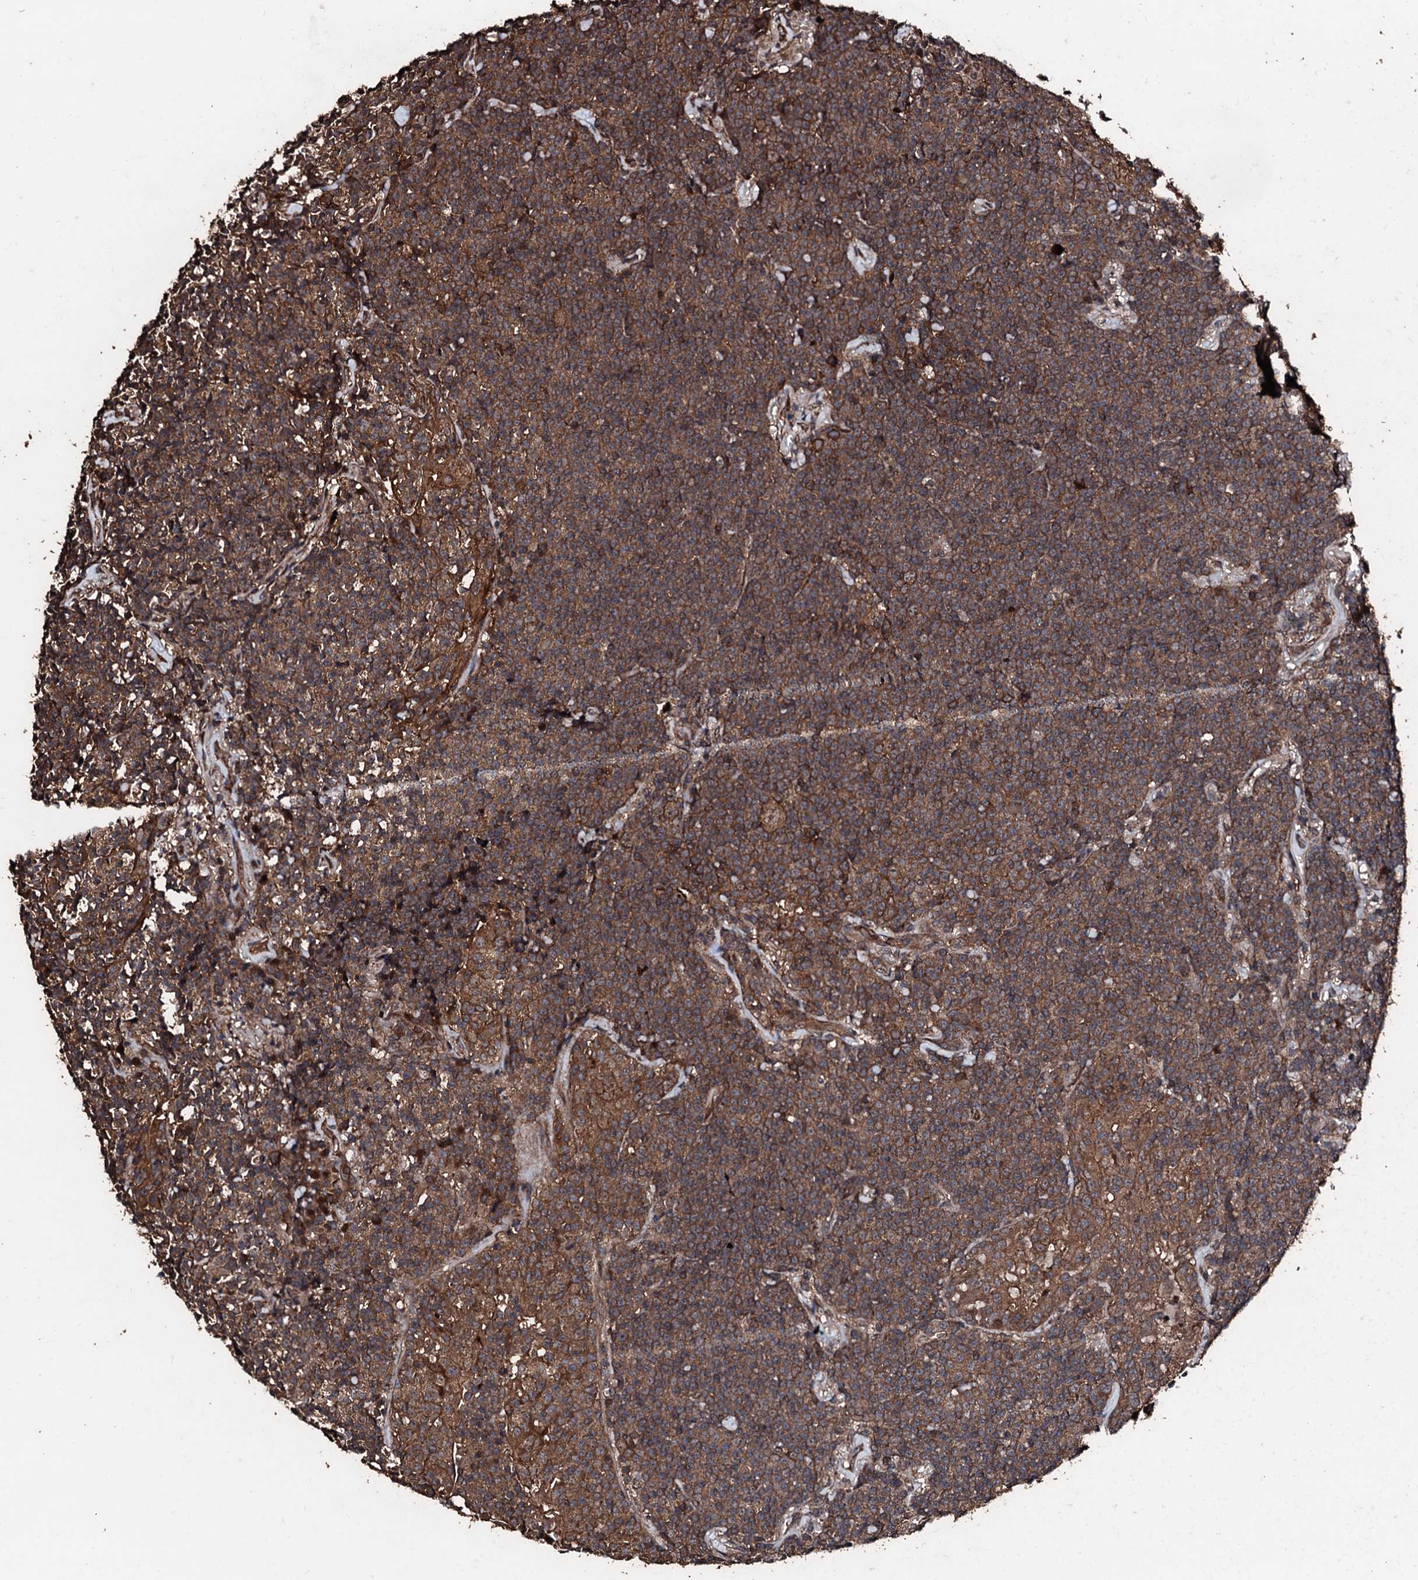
{"staining": {"intensity": "strong", "quantity": ">75%", "location": "cytoplasmic/membranous"}, "tissue": "lymphoma", "cell_type": "Tumor cells", "image_type": "cancer", "snomed": [{"axis": "morphology", "description": "Malignant lymphoma, non-Hodgkin's type, Low grade"}, {"axis": "topography", "description": "Lung"}], "caption": "Strong cytoplasmic/membranous expression is seen in approximately >75% of tumor cells in malignant lymphoma, non-Hodgkin's type (low-grade). Using DAB (3,3'-diaminobenzidine) (brown) and hematoxylin (blue) stains, captured at high magnification using brightfield microscopy.", "gene": "KIF18A", "patient": {"sex": "female", "age": 71}}